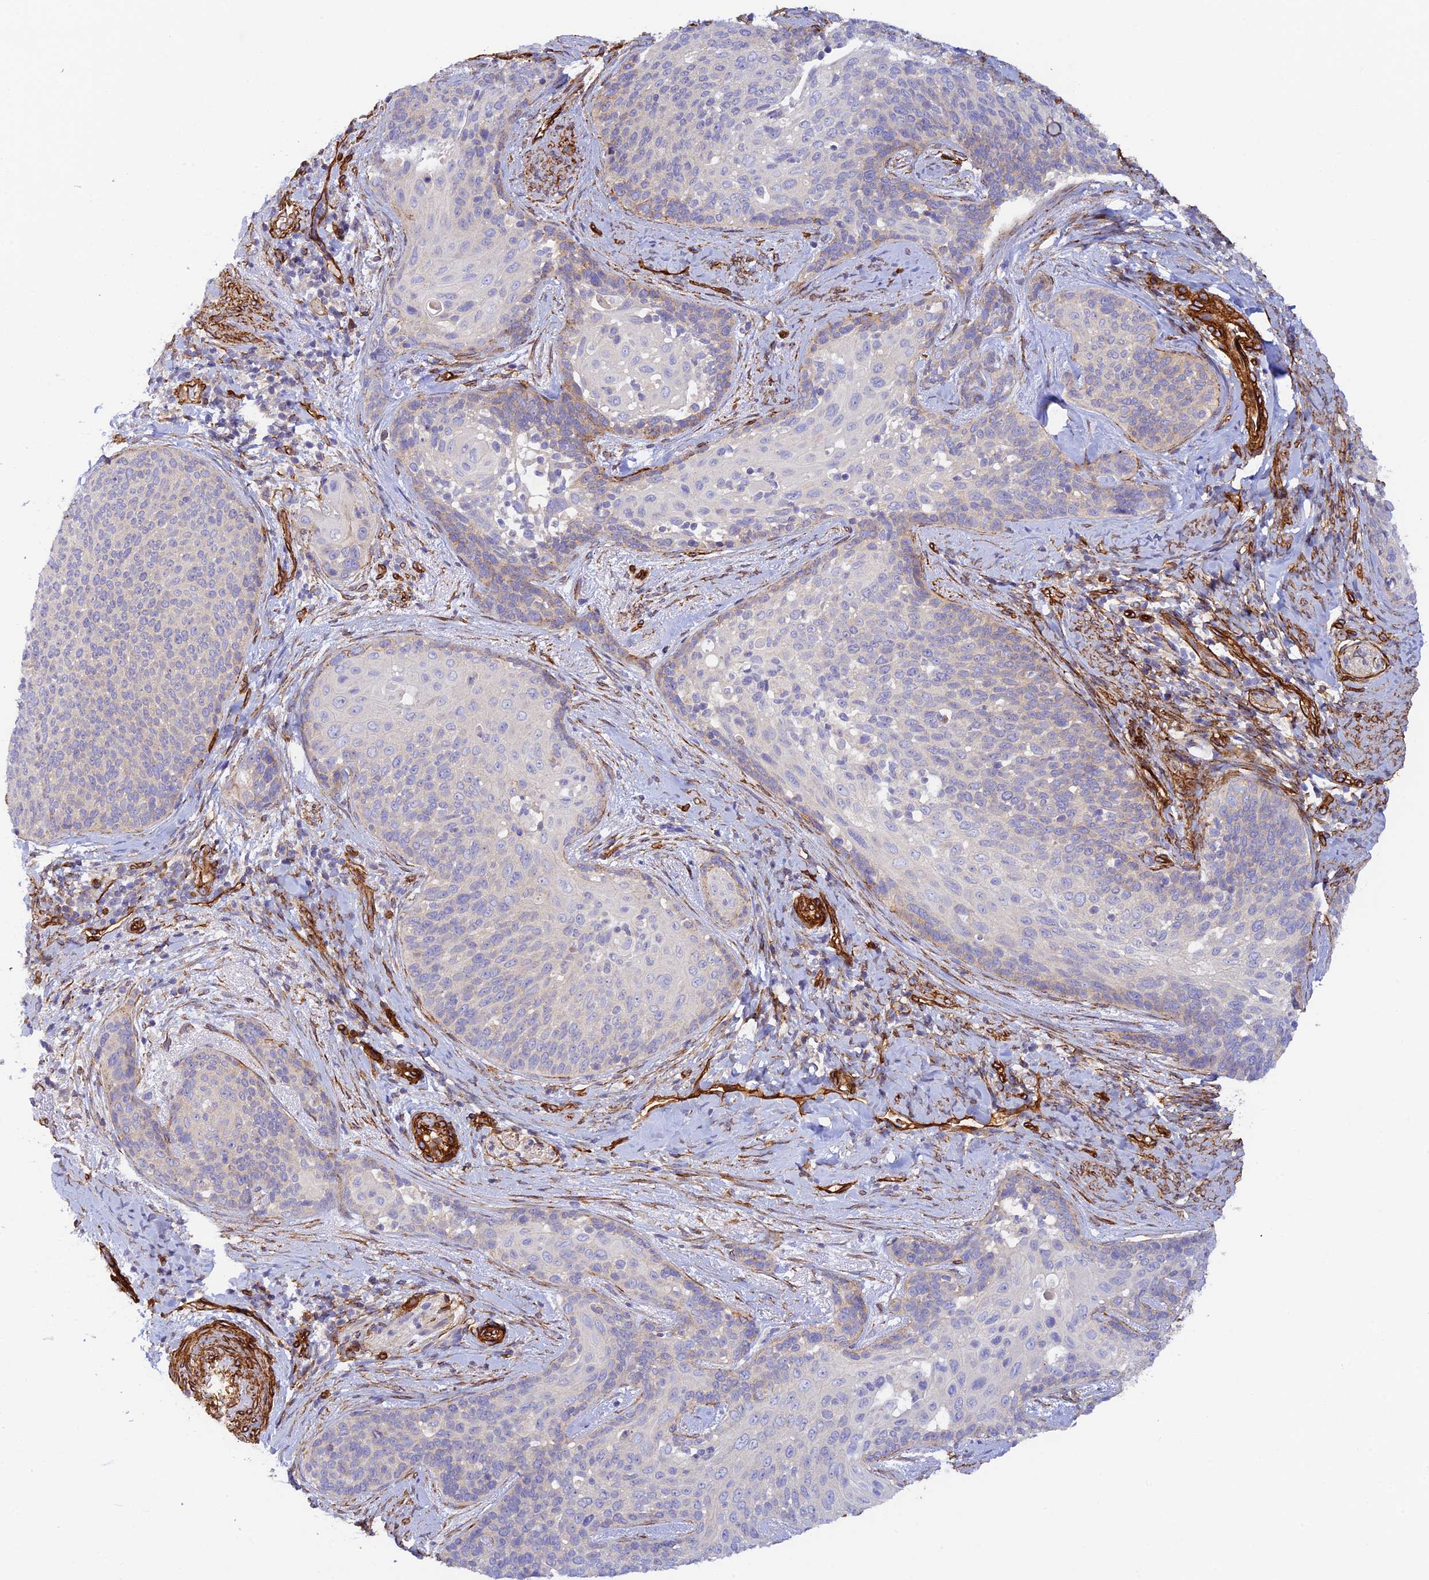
{"staining": {"intensity": "weak", "quantity": "<25%", "location": "cytoplasmic/membranous"}, "tissue": "cervical cancer", "cell_type": "Tumor cells", "image_type": "cancer", "snomed": [{"axis": "morphology", "description": "Squamous cell carcinoma, NOS"}, {"axis": "topography", "description": "Cervix"}], "caption": "The photomicrograph reveals no significant positivity in tumor cells of squamous cell carcinoma (cervical).", "gene": "MYO9A", "patient": {"sex": "female", "age": 50}}